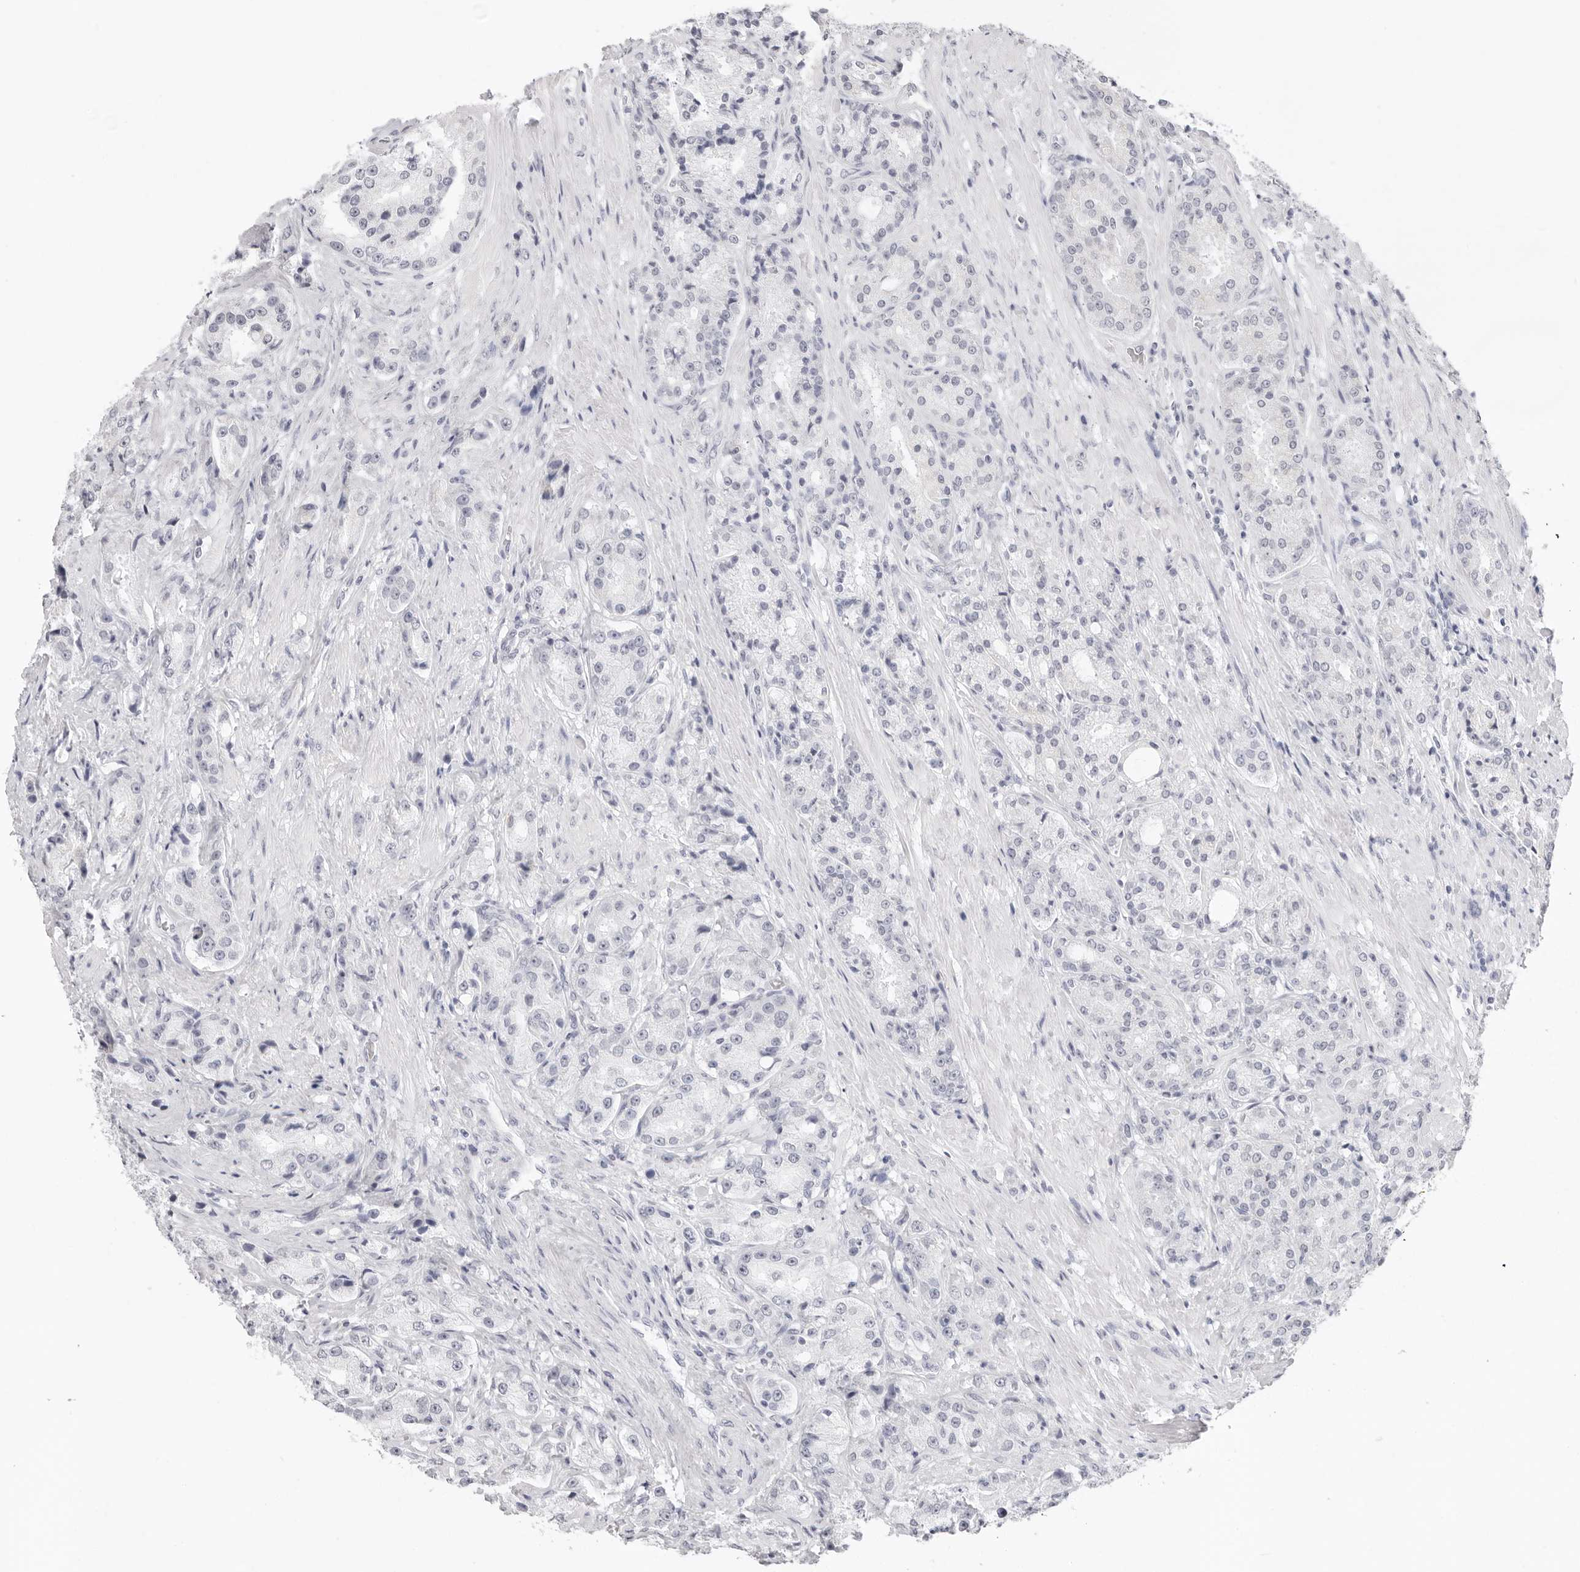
{"staining": {"intensity": "negative", "quantity": "none", "location": "none"}, "tissue": "prostate cancer", "cell_type": "Tumor cells", "image_type": "cancer", "snomed": [{"axis": "morphology", "description": "Adenocarcinoma, High grade"}, {"axis": "topography", "description": "Prostate"}], "caption": "This is a micrograph of IHC staining of prostate cancer (high-grade adenocarcinoma), which shows no staining in tumor cells.", "gene": "FDPS", "patient": {"sex": "male", "age": 60}}